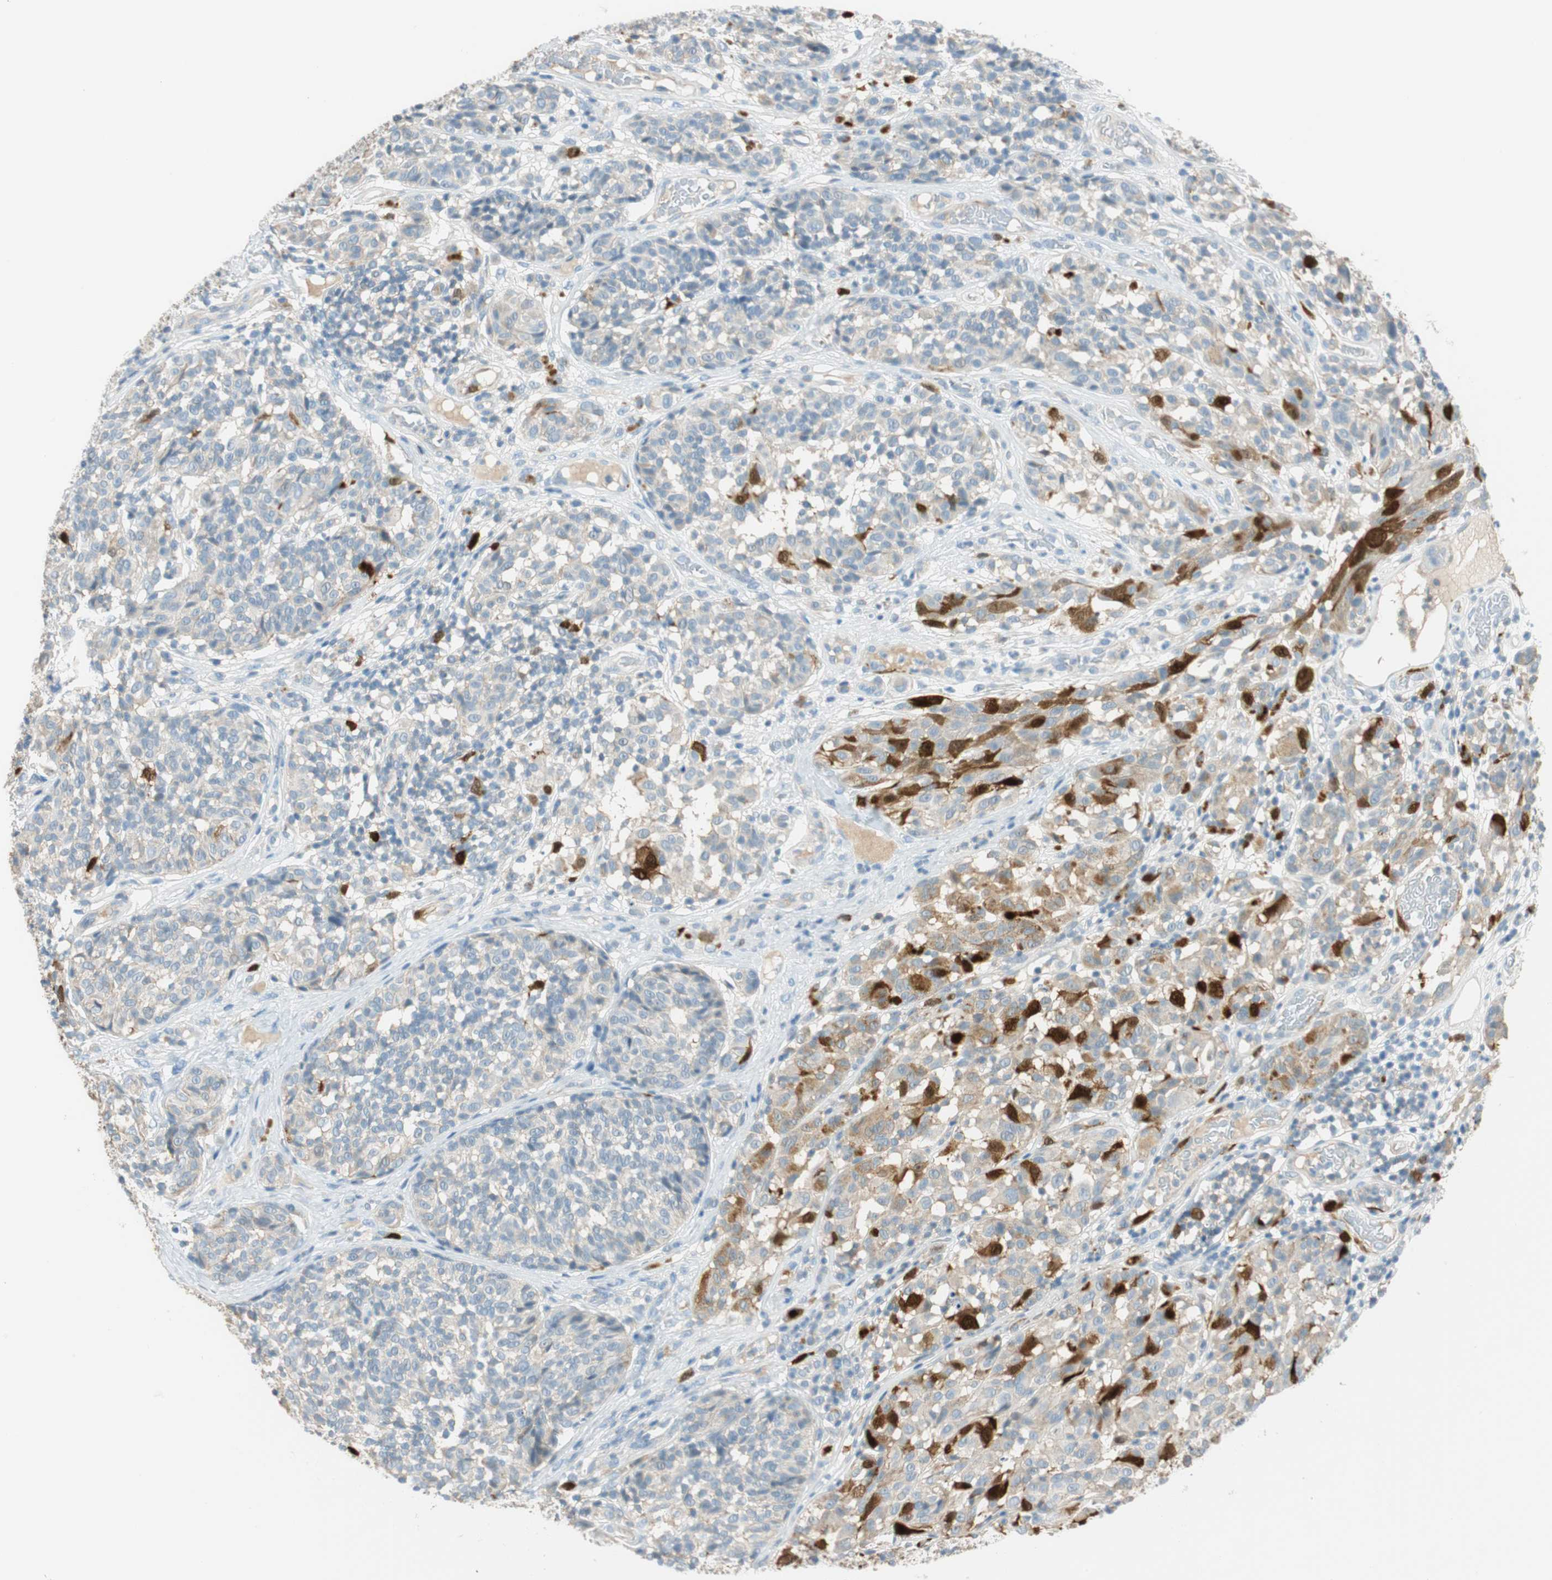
{"staining": {"intensity": "strong", "quantity": "<25%", "location": "cytoplasmic/membranous,nuclear"}, "tissue": "melanoma", "cell_type": "Tumor cells", "image_type": "cancer", "snomed": [{"axis": "morphology", "description": "Malignant melanoma, NOS"}, {"axis": "topography", "description": "Skin"}], "caption": "A brown stain highlights strong cytoplasmic/membranous and nuclear expression of a protein in malignant melanoma tumor cells.", "gene": "PTTG1", "patient": {"sex": "female", "age": 46}}